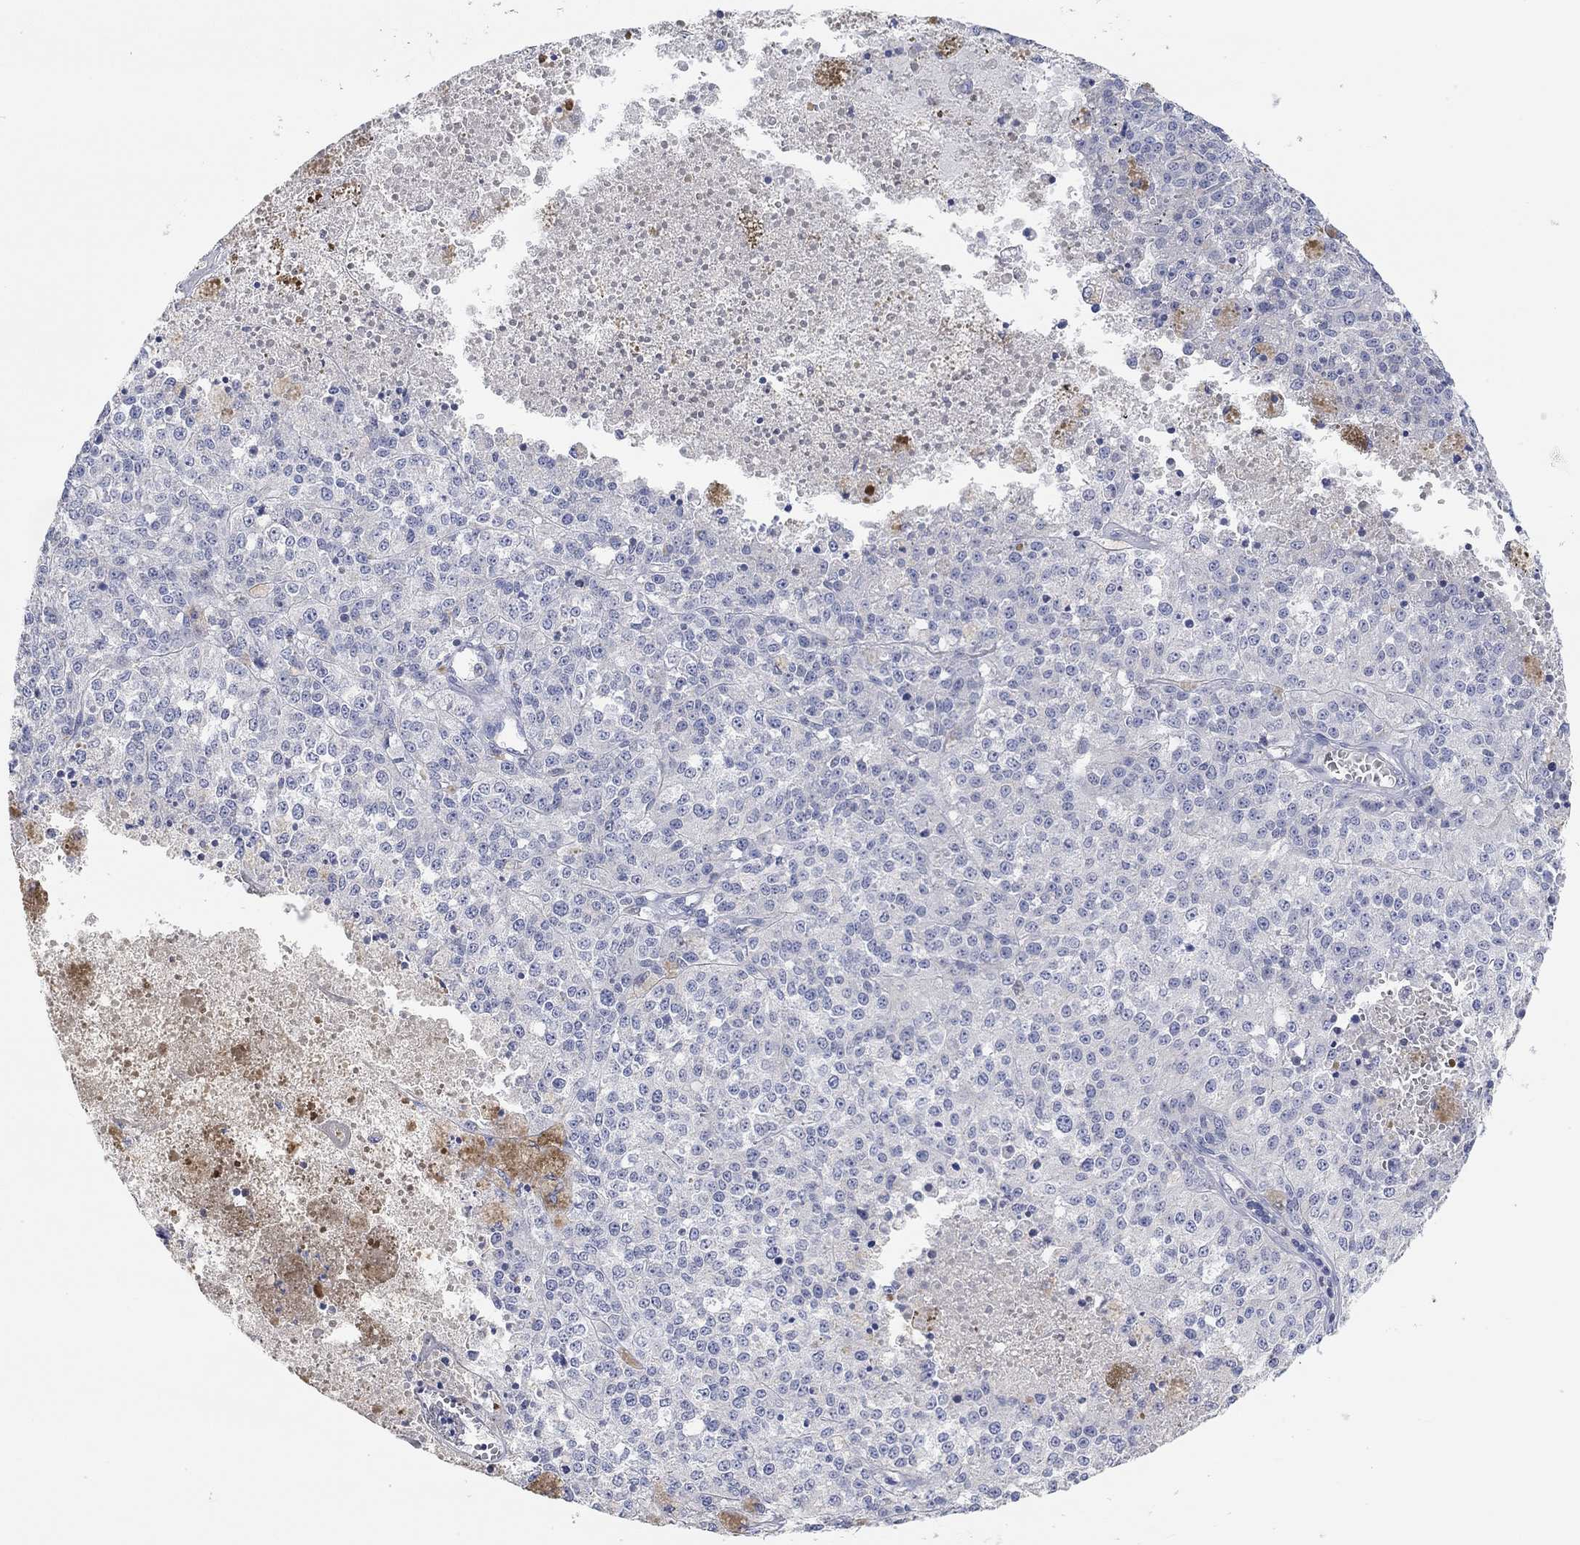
{"staining": {"intensity": "negative", "quantity": "none", "location": "none"}, "tissue": "melanoma", "cell_type": "Tumor cells", "image_type": "cancer", "snomed": [{"axis": "morphology", "description": "Malignant melanoma, Metastatic site"}, {"axis": "topography", "description": "Lymph node"}], "caption": "Protein analysis of melanoma demonstrates no significant positivity in tumor cells.", "gene": "NLRP14", "patient": {"sex": "female", "age": 64}}